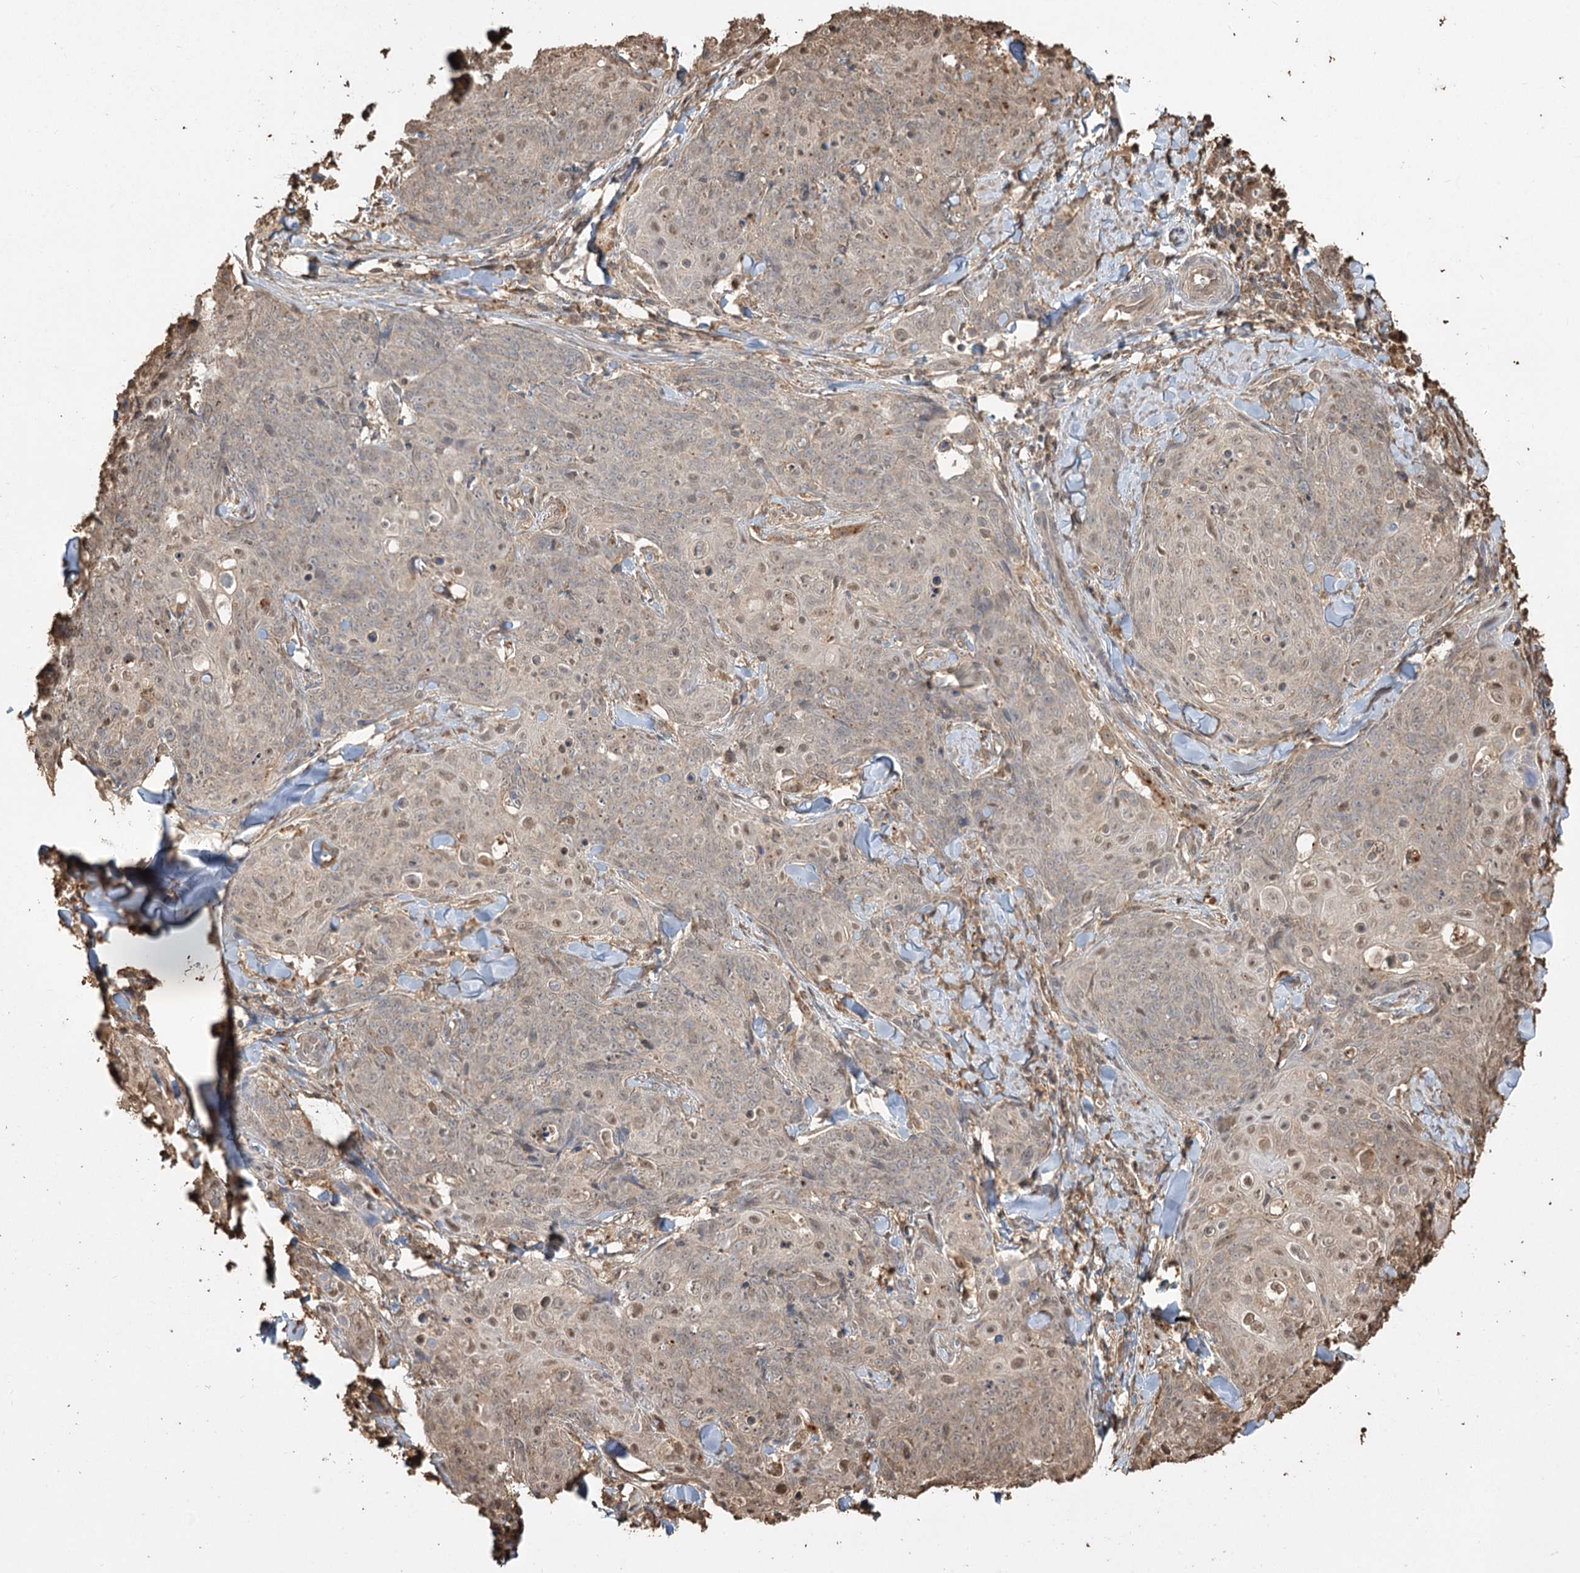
{"staining": {"intensity": "weak", "quantity": "<25%", "location": "nuclear"}, "tissue": "skin cancer", "cell_type": "Tumor cells", "image_type": "cancer", "snomed": [{"axis": "morphology", "description": "Squamous cell carcinoma, NOS"}, {"axis": "topography", "description": "Skin"}, {"axis": "topography", "description": "Vulva"}], "caption": "DAB immunohistochemical staining of skin squamous cell carcinoma reveals no significant staining in tumor cells.", "gene": "PLCH1", "patient": {"sex": "female", "age": 85}}